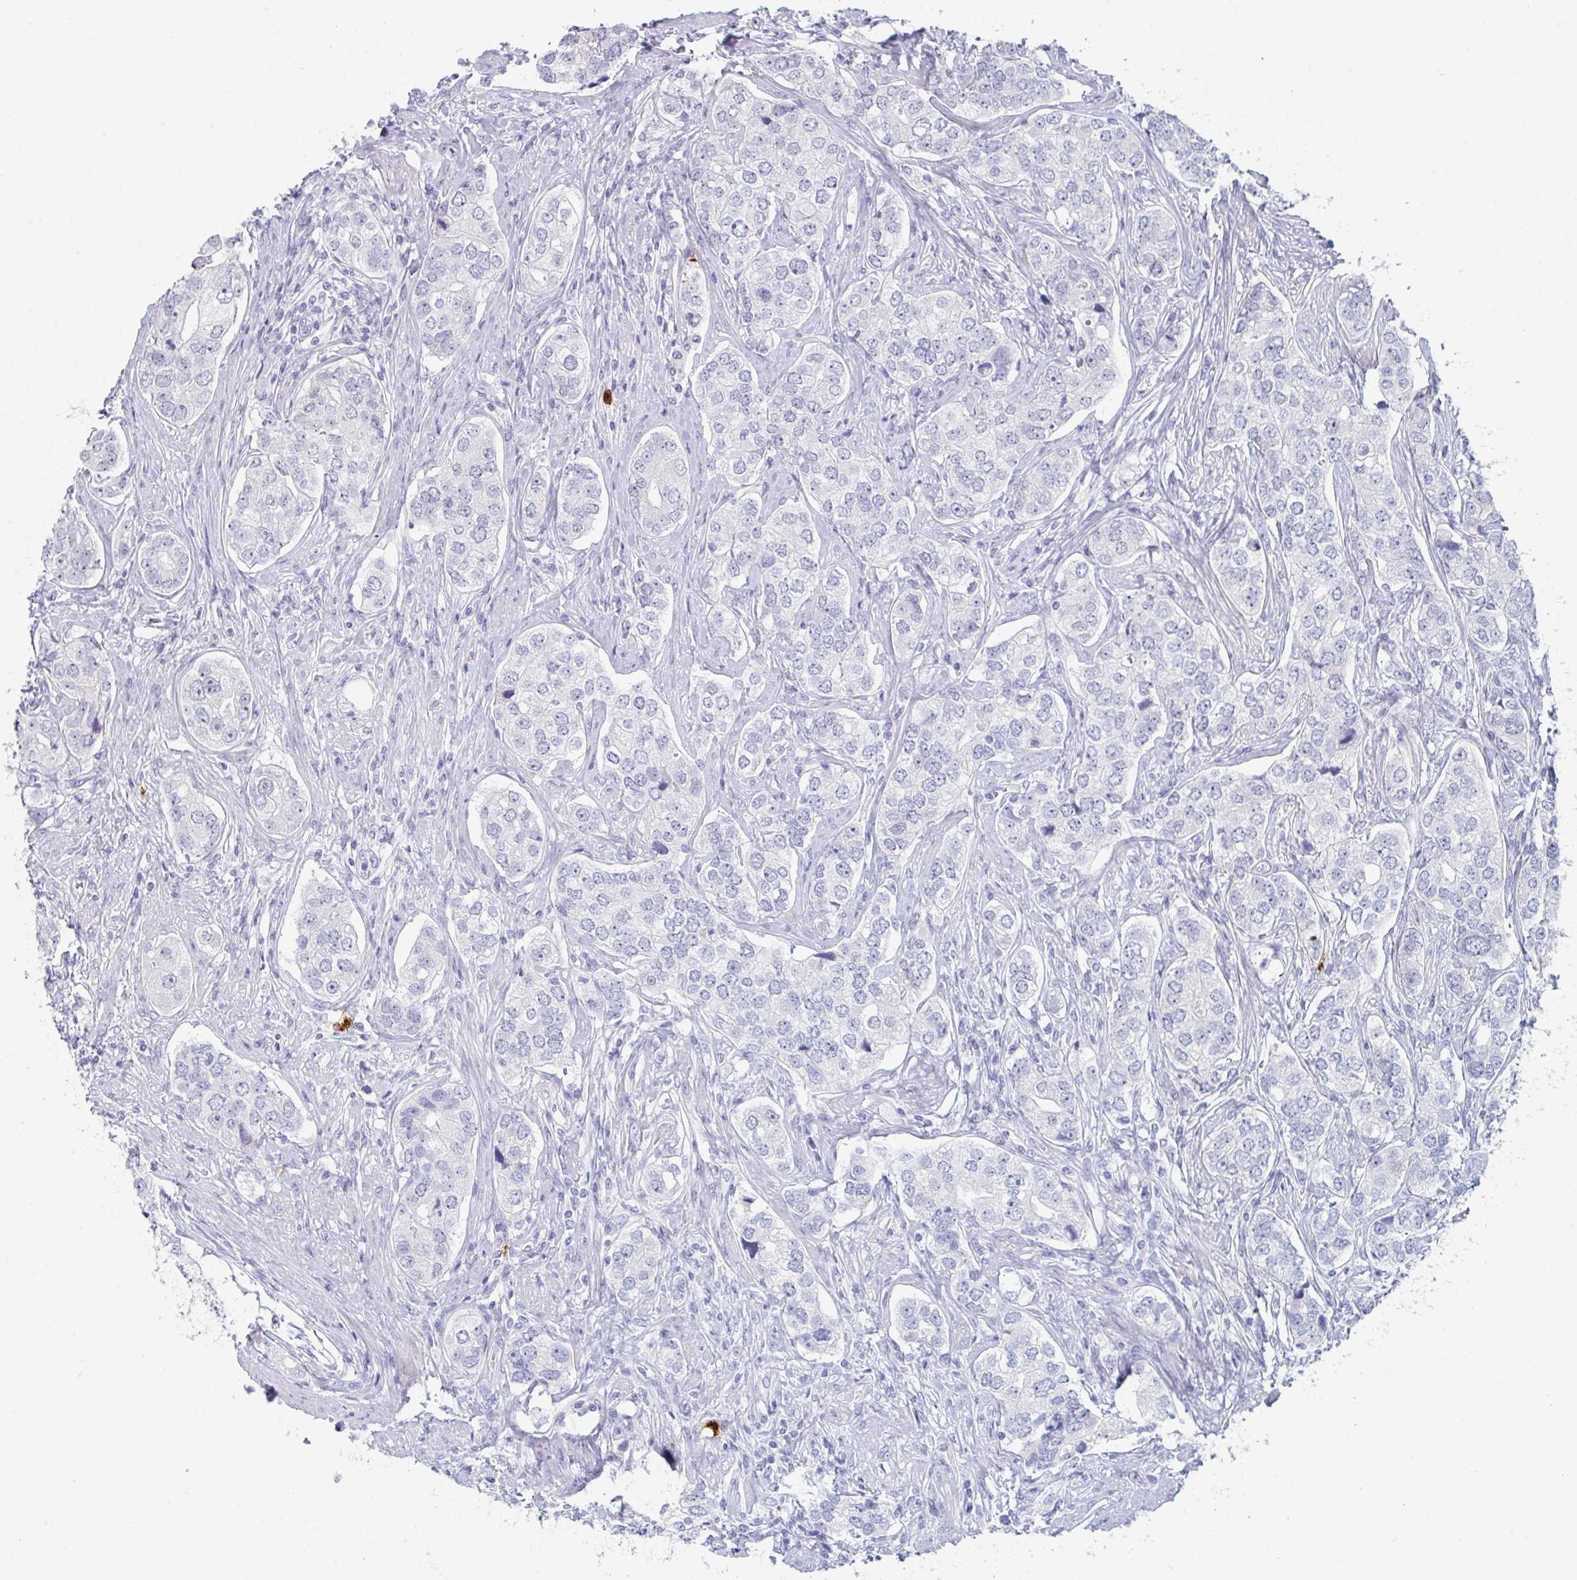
{"staining": {"intensity": "negative", "quantity": "none", "location": "none"}, "tissue": "prostate cancer", "cell_type": "Tumor cells", "image_type": "cancer", "snomed": [{"axis": "morphology", "description": "Adenocarcinoma, High grade"}, {"axis": "topography", "description": "Prostate"}], "caption": "Tumor cells are negative for protein expression in human prostate cancer. Brightfield microscopy of IHC stained with DAB (3,3'-diaminobenzidine) (brown) and hematoxylin (blue), captured at high magnification.", "gene": "RUBCN", "patient": {"sex": "male", "age": 60}}